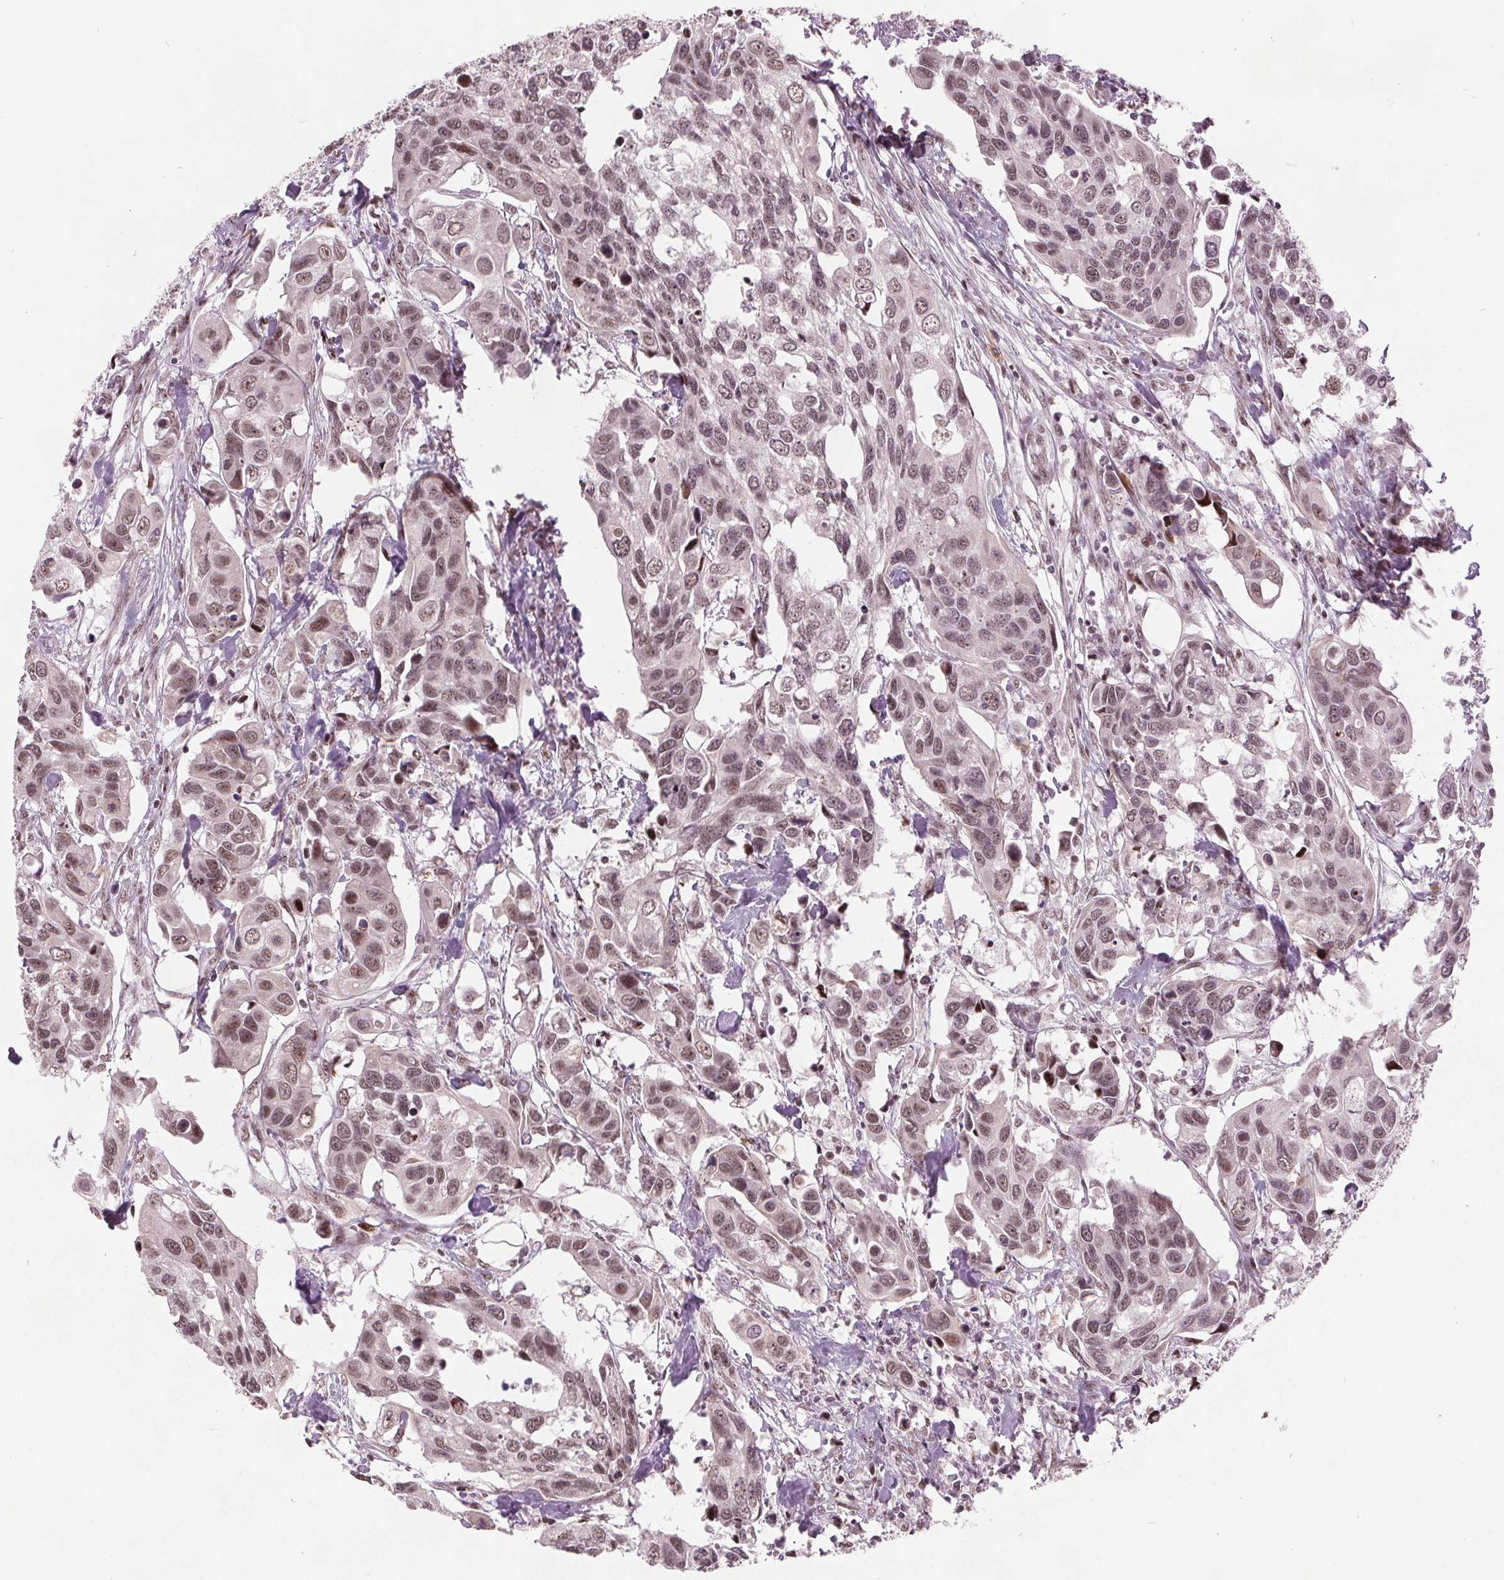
{"staining": {"intensity": "moderate", "quantity": ">75%", "location": "nuclear"}, "tissue": "urothelial cancer", "cell_type": "Tumor cells", "image_type": "cancer", "snomed": [{"axis": "morphology", "description": "Urothelial carcinoma, High grade"}, {"axis": "topography", "description": "Urinary bladder"}], "caption": "Urothelial carcinoma (high-grade) tissue reveals moderate nuclear expression in about >75% of tumor cells Using DAB (brown) and hematoxylin (blue) stains, captured at high magnification using brightfield microscopy.", "gene": "TTC34", "patient": {"sex": "male", "age": 60}}